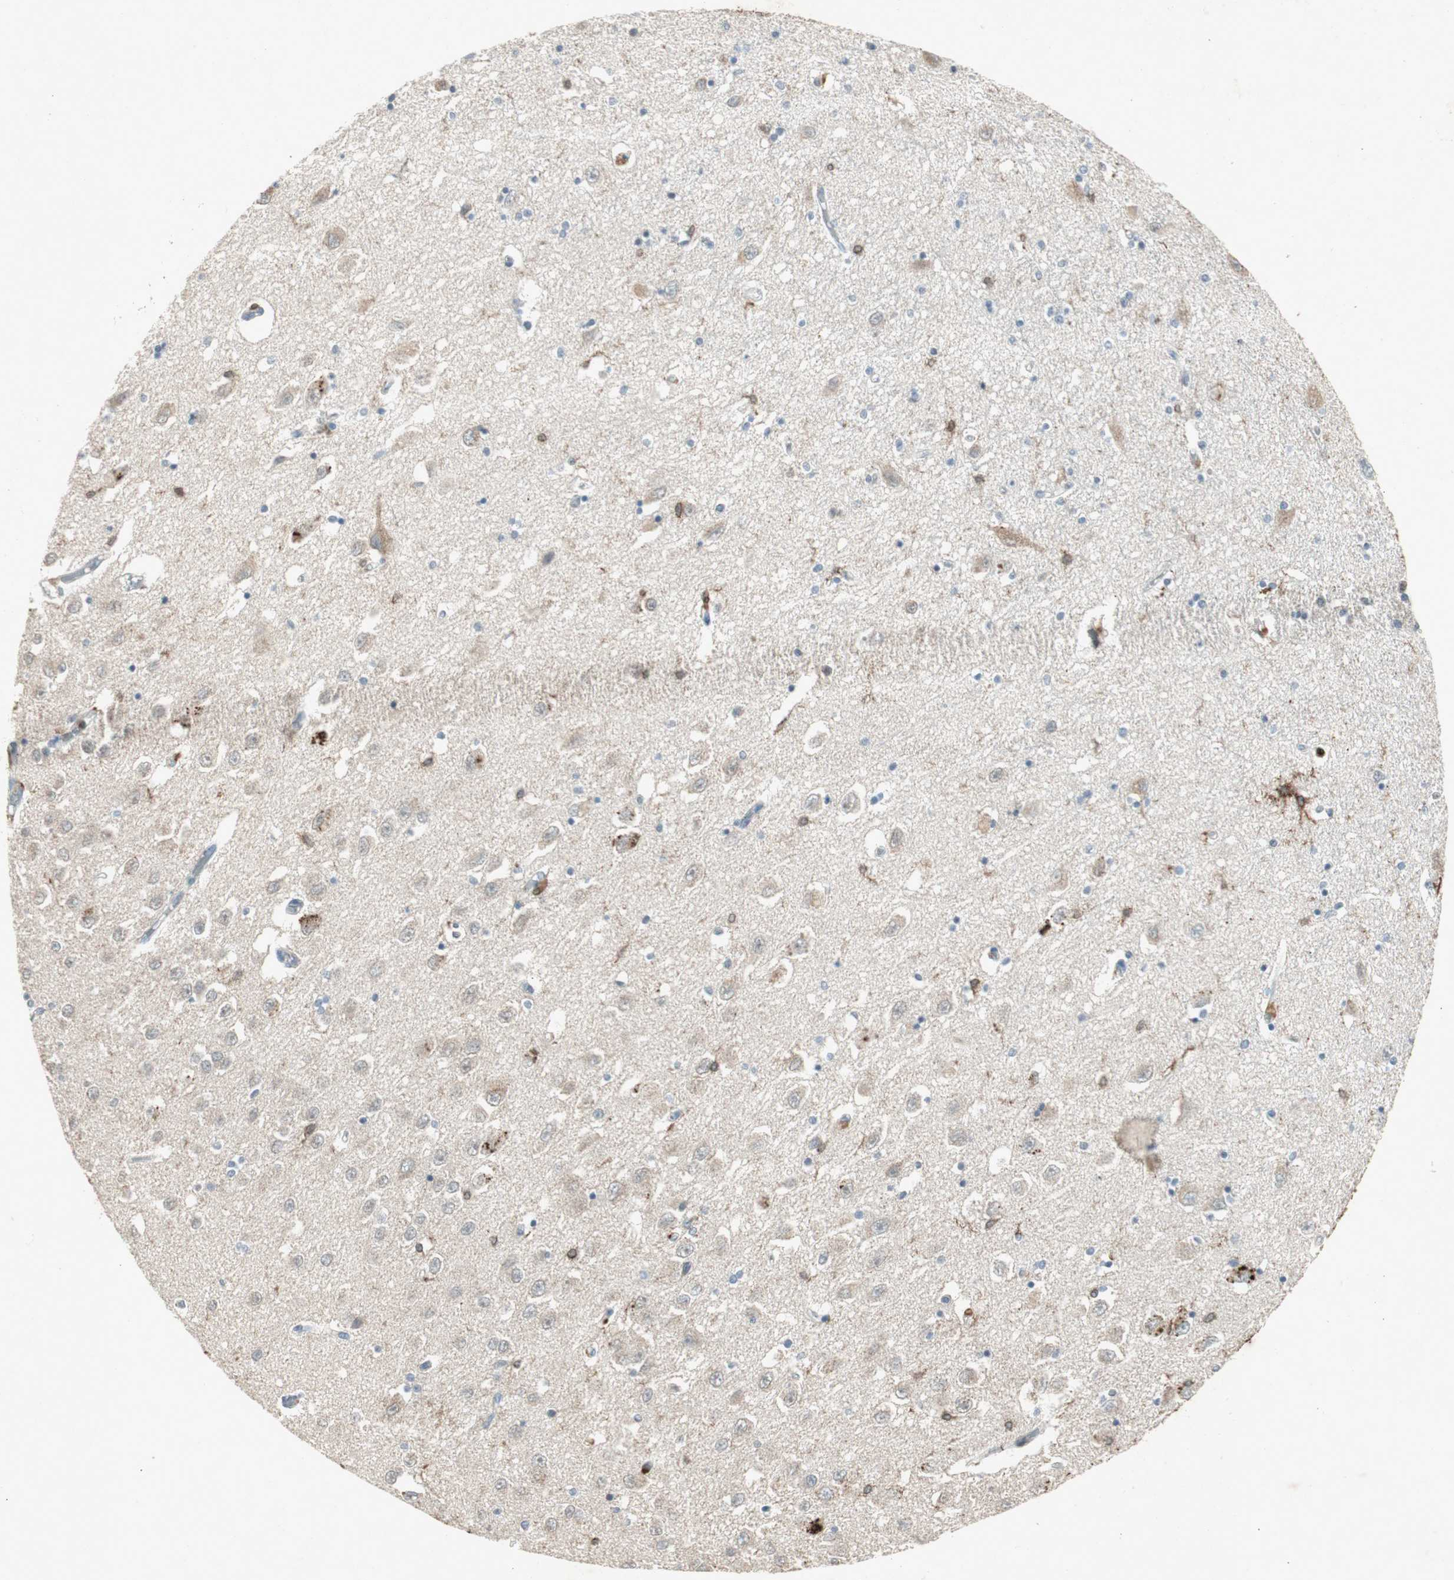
{"staining": {"intensity": "moderate", "quantity": "<25%", "location": "cytoplasmic/membranous"}, "tissue": "hippocampus", "cell_type": "Glial cells", "image_type": "normal", "snomed": [{"axis": "morphology", "description": "Normal tissue, NOS"}, {"axis": "topography", "description": "Hippocampus"}], "caption": "Protein staining by immunohistochemistry (IHC) demonstrates moderate cytoplasmic/membranous staining in approximately <25% of glial cells in normal hippocampus.", "gene": "TYROBP", "patient": {"sex": "female", "age": 54}}